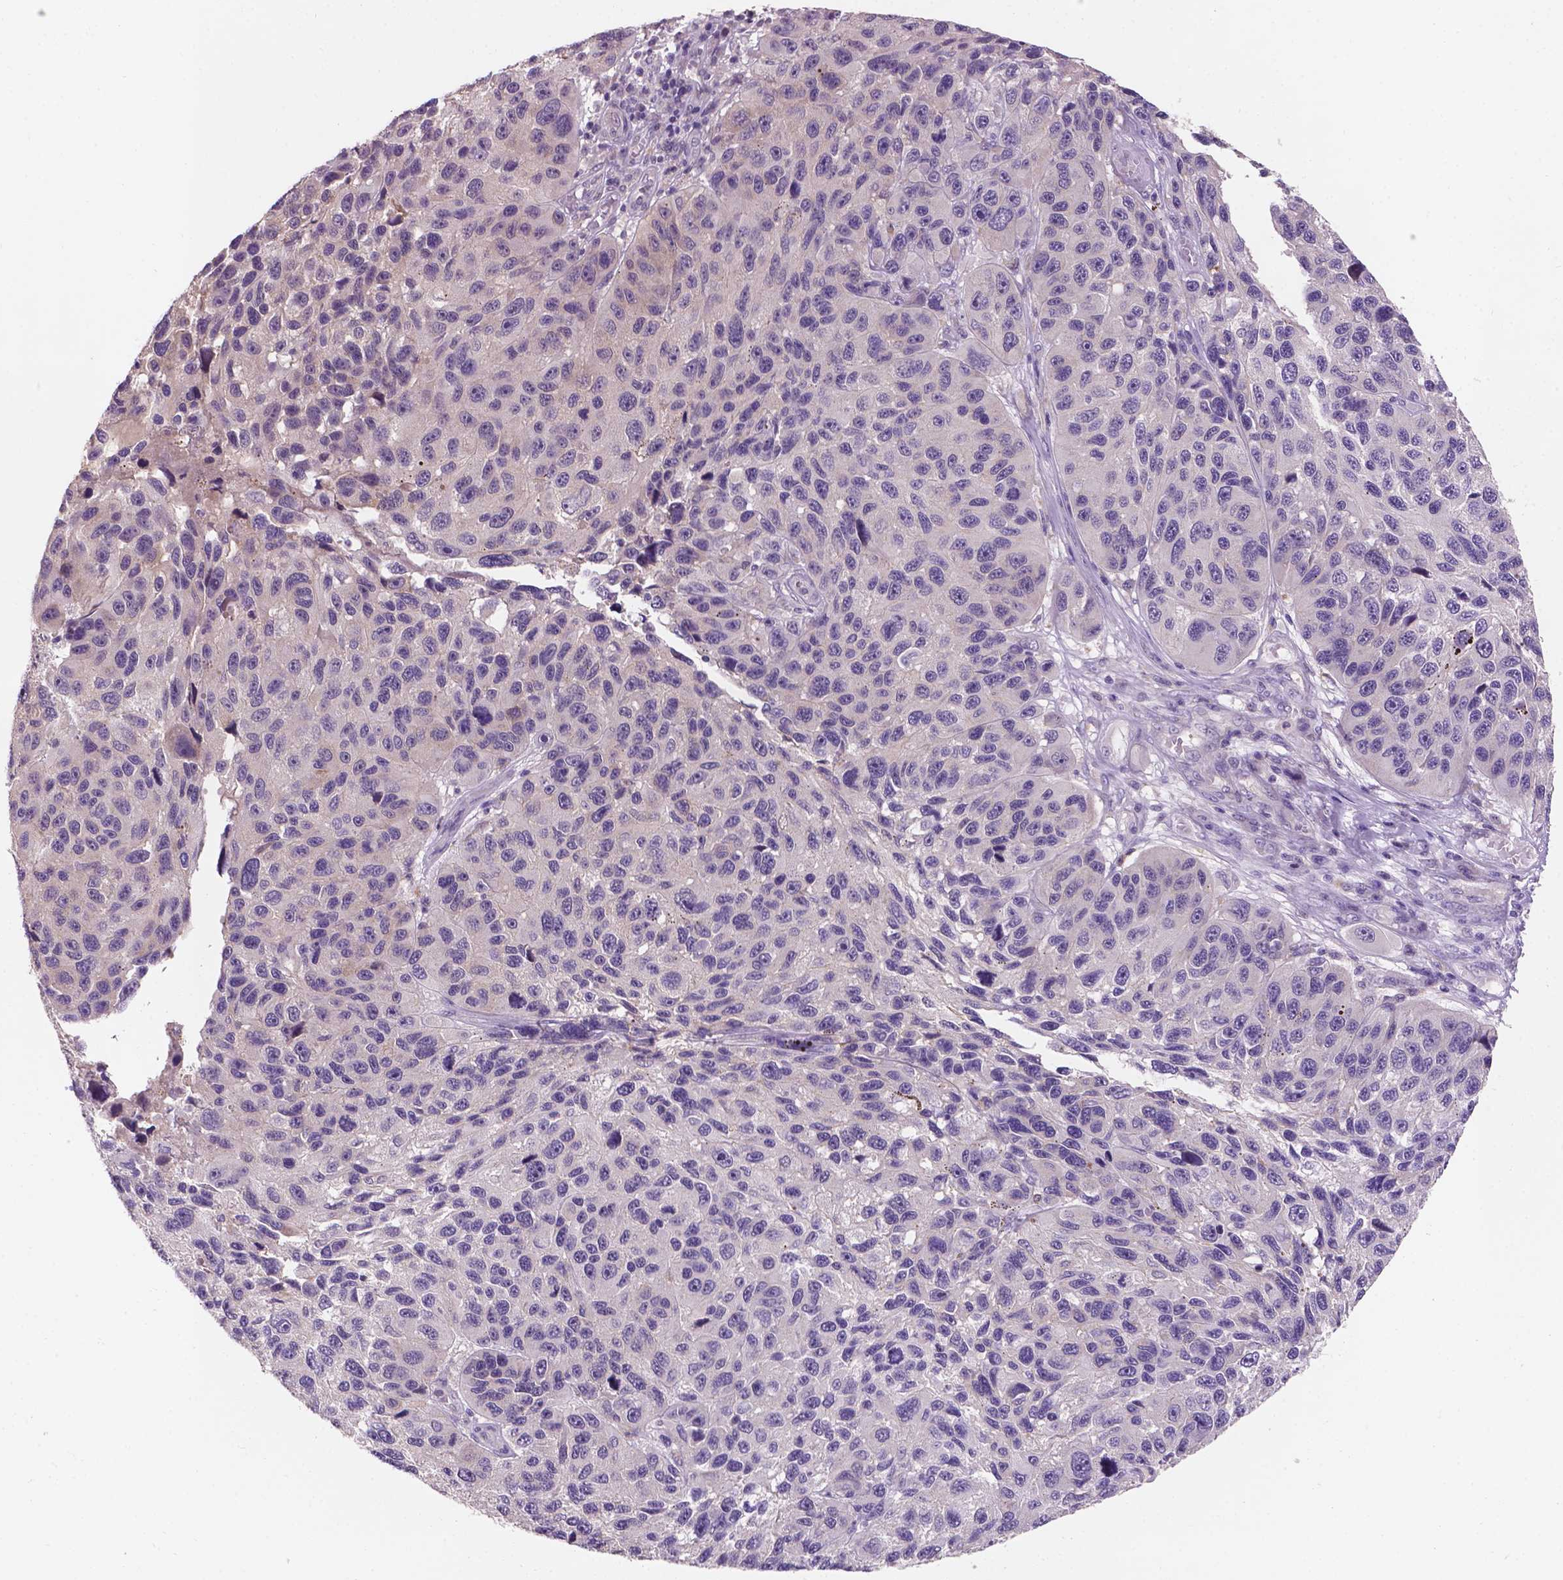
{"staining": {"intensity": "negative", "quantity": "none", "location": "none"}, "tissue": "melanoma", "cell_type": "Tumor cells", "image_type": "cancer", "snomed": [{"axis": "morphology", "description": "Malignant melanoma, NOS"}, {"axis": "topography", "description": "Skin"}], "caption": "This histopathology image is of melanoma stained with immunohistochemistry to label a protein in brown with the nuclei are counter-stained blue. There is no expression in tumor cells.", "gene": "GXYLT2", "patient": {"sex": "male", "age": 53}}